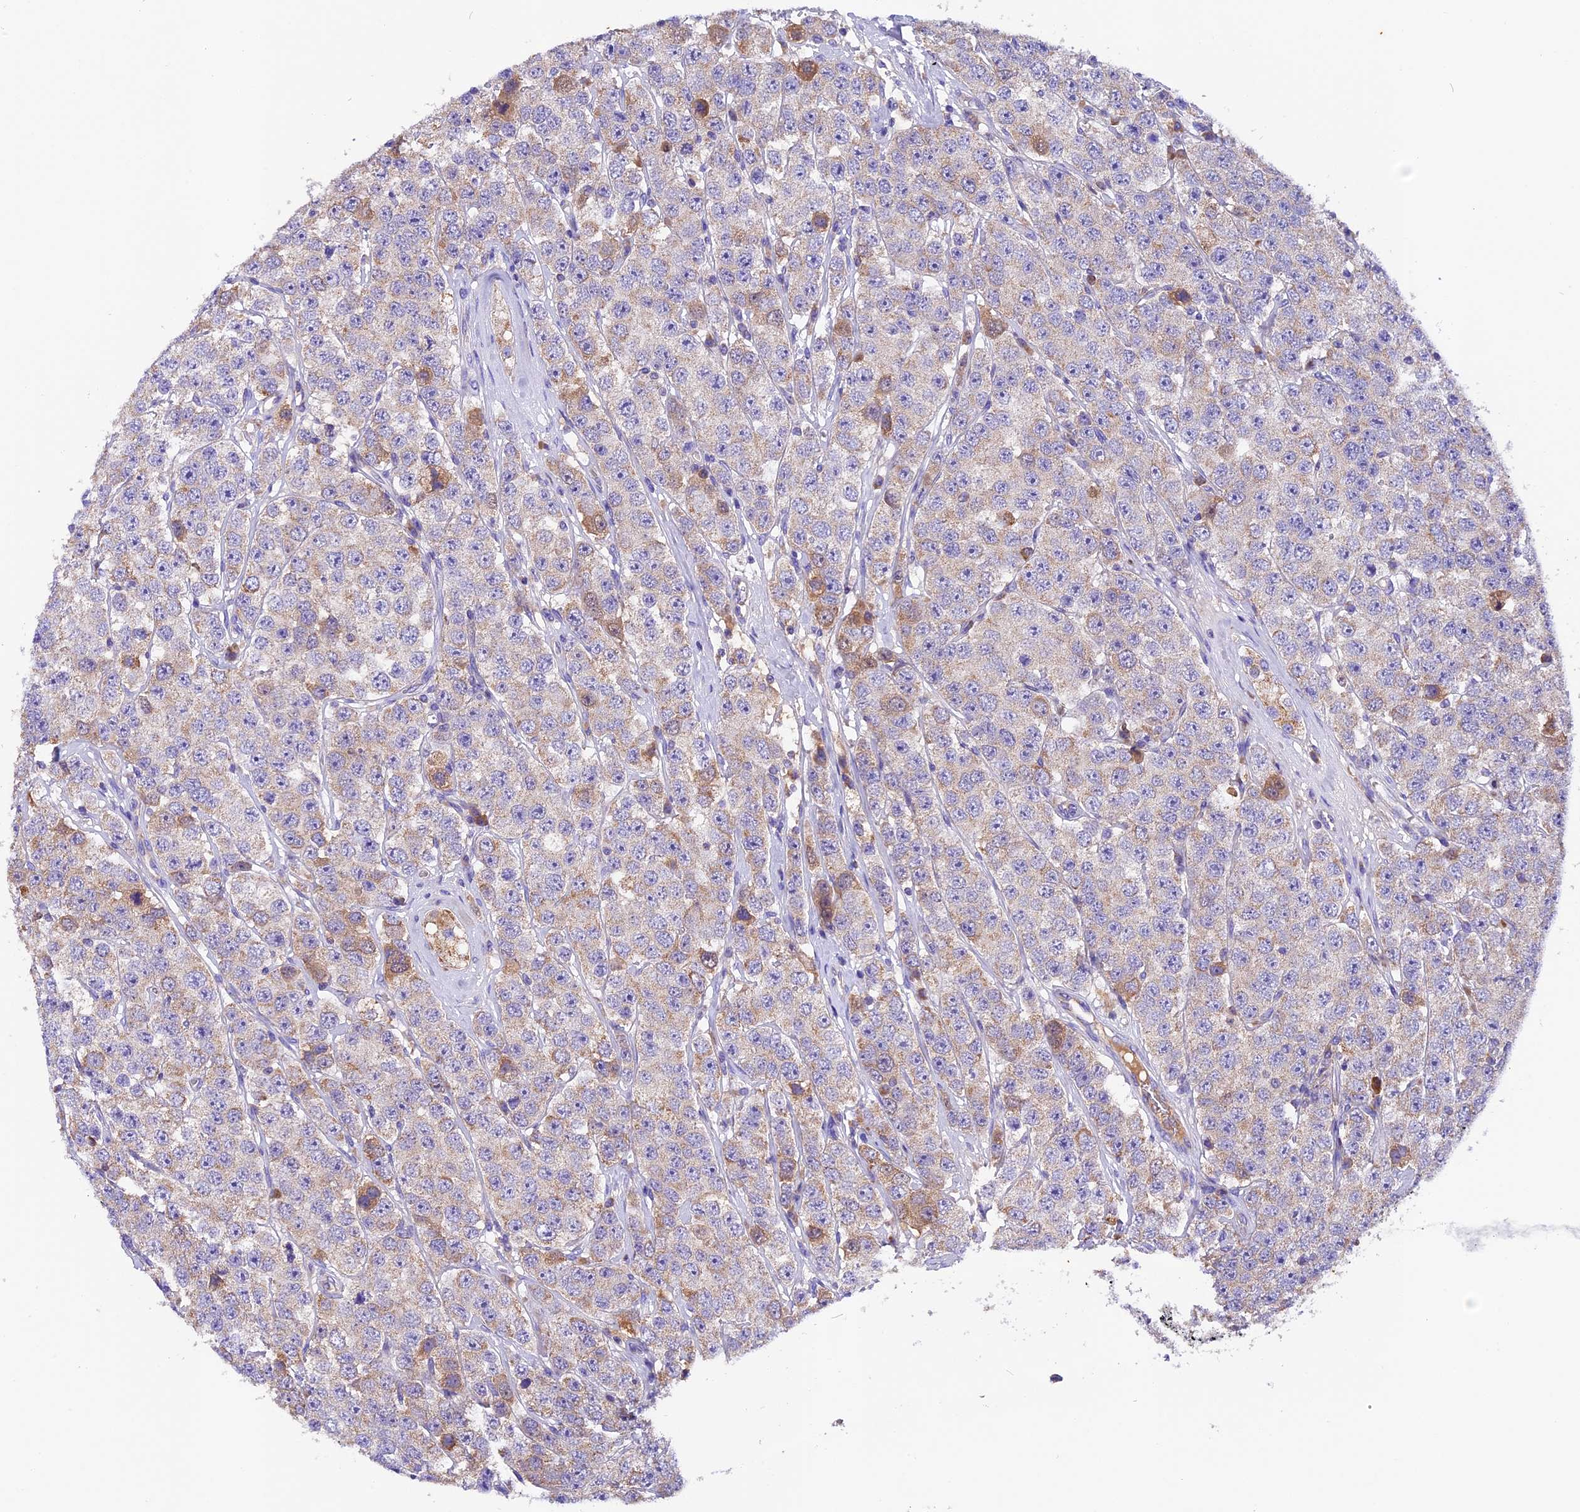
{"staining": {"intensity": "moderate", "quantity": "<25%", "location": "cytoplasmic/membranous"}, "tissue": "testis cancer", "cell_type": "Tumor cells", "image_type": "cancer", "snomed": [{"axis": "morphology", "description": "Seminoma, NOS"}, {"axis": "topography", "description": "Testis"}], "caption": "This image displays immunohistochemistry (IHC) staining of testis cancer (seminoma), with low moderate cytoplasmic/membranous staining in approximately <25% of tumor cells.", "gene": "SIX5", "patient": {"sex": "male", "age": 28}}